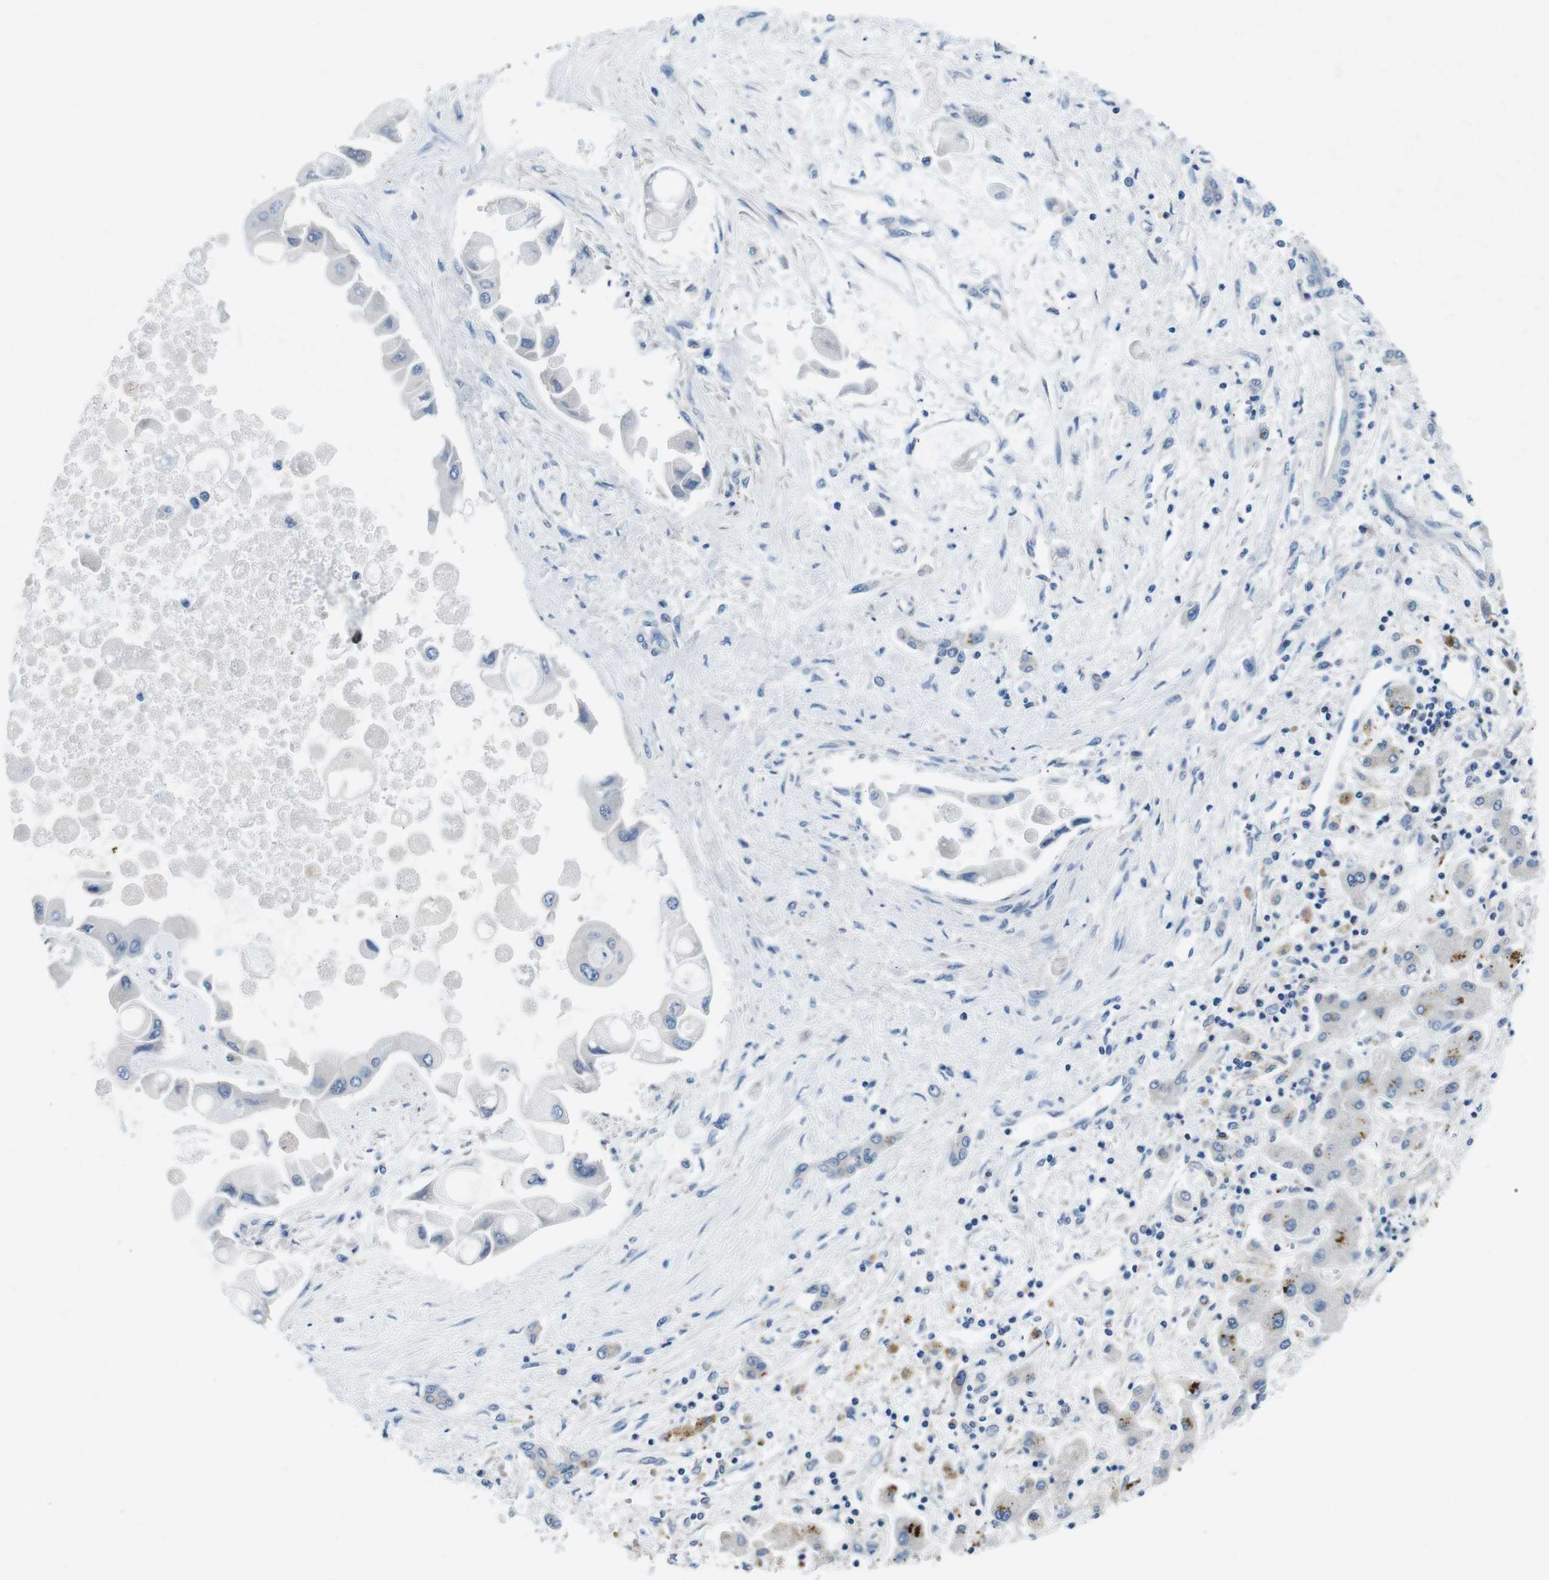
{"staining": {"intensity": "negative", "quantity": "none", "location": "none"}, "tissue": "liver cancer", "cell_type": "Tumor cells", "image_type": "cancer", "snomed": [{"axis": "morphology", "description": "Cholangiocarcinoma"}, {"axis": "topography", "description": "Liver"}], "caption": "The image exhibits no staining of tumor cells in liver cancer (cholangiocarcinoma).", "gene": "DENND4C", "patient": {"sex": "male", "age": 50}}